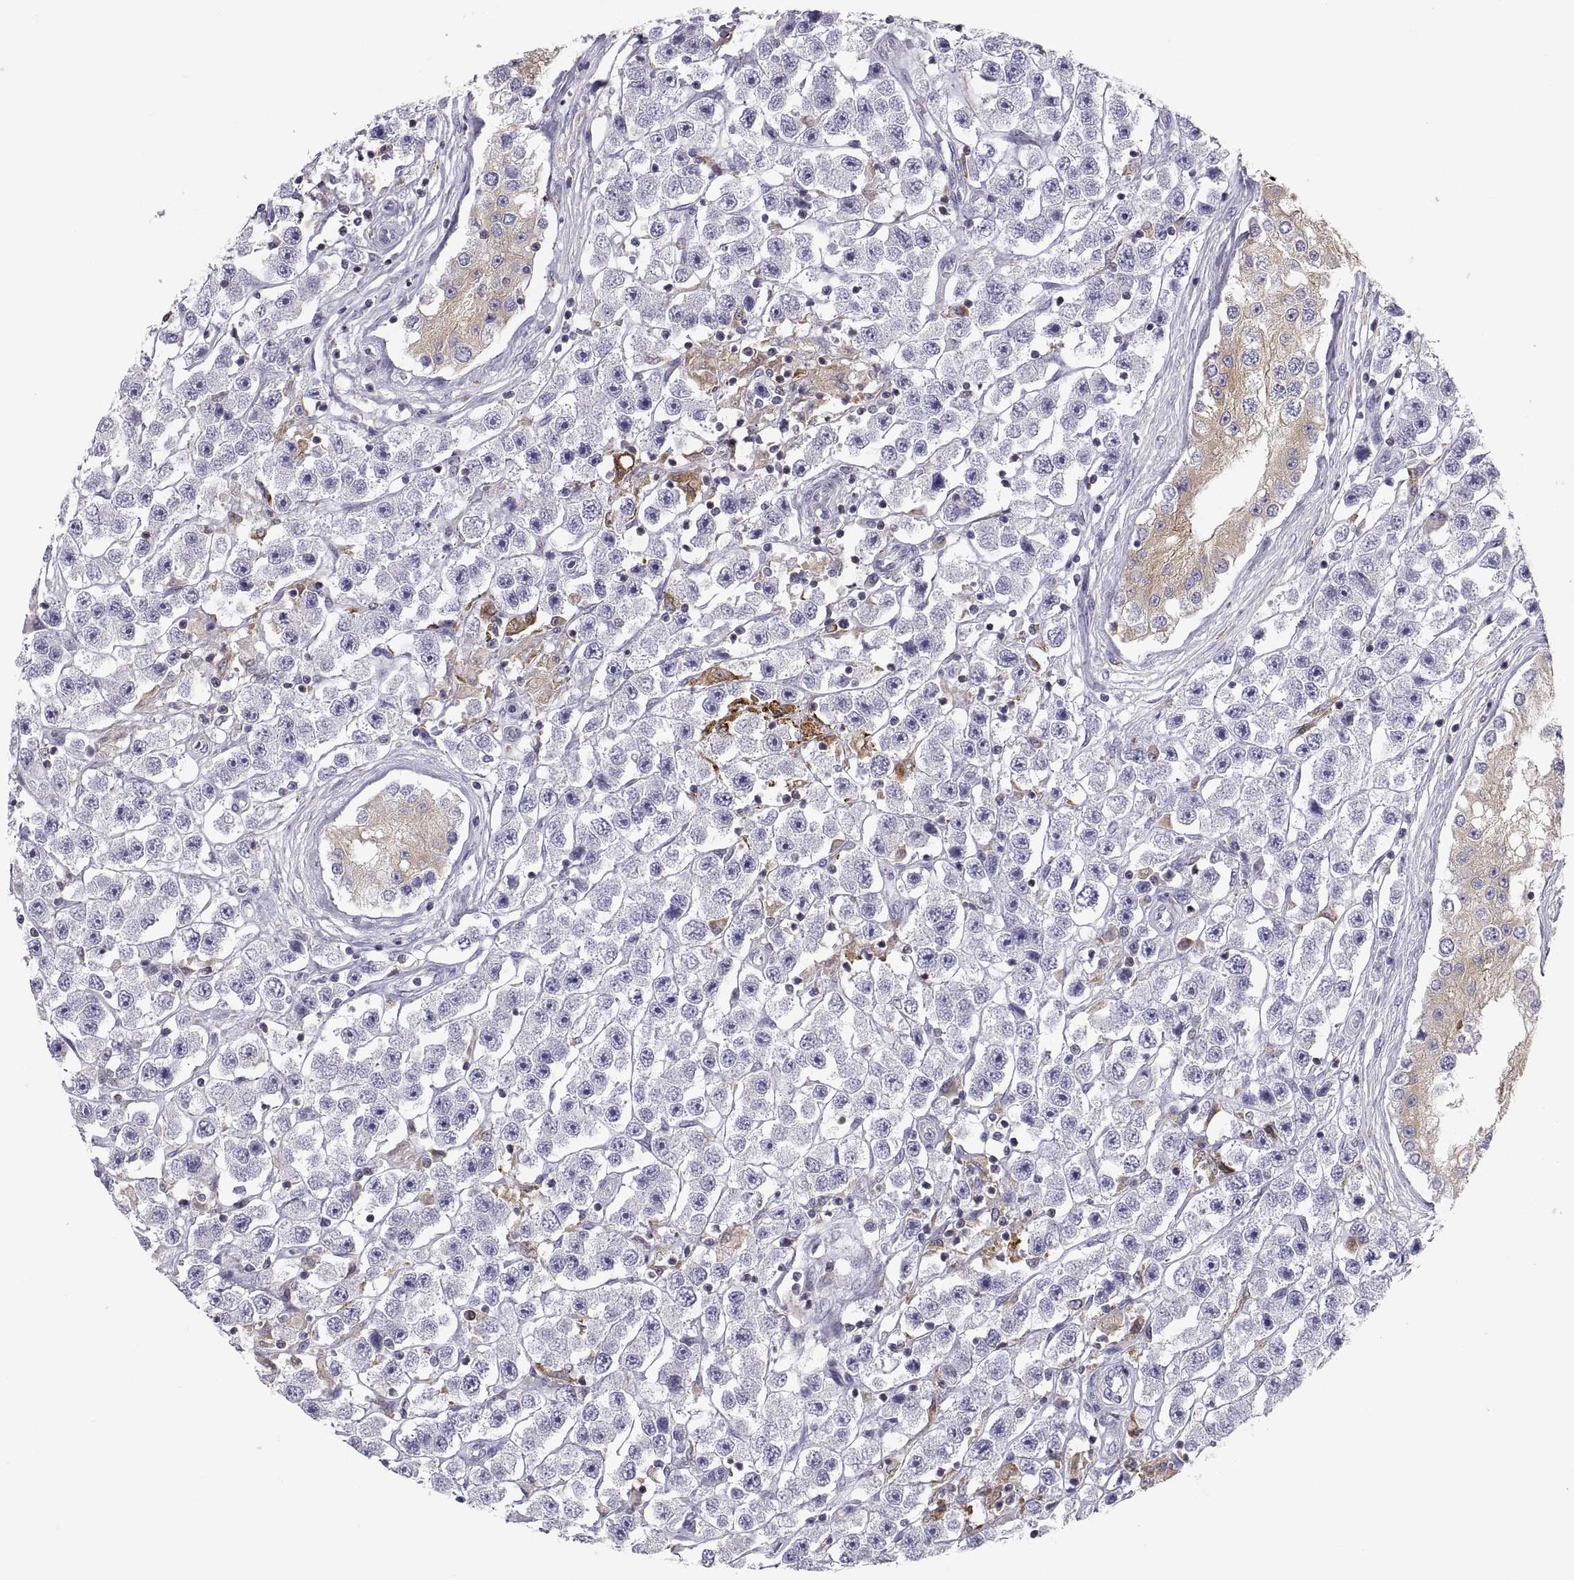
{"staining": {"intensity": "negative", "quantity": "none", "location": "none"}, "tissue": "testis cancer", "cell_type": "Tumor cells", "image_type": "cancer", "snomed": [{"axis": "morphology", "description": "Seminoma, NOS"}, {"axis": "topography", "description": "Testis"}], "caption": "An image of seminoma (testis) stained for a protein shows no brown staining in tumor cells.", "gene": "ERO1A", "patient": {"sex": "male", "age": 45}}